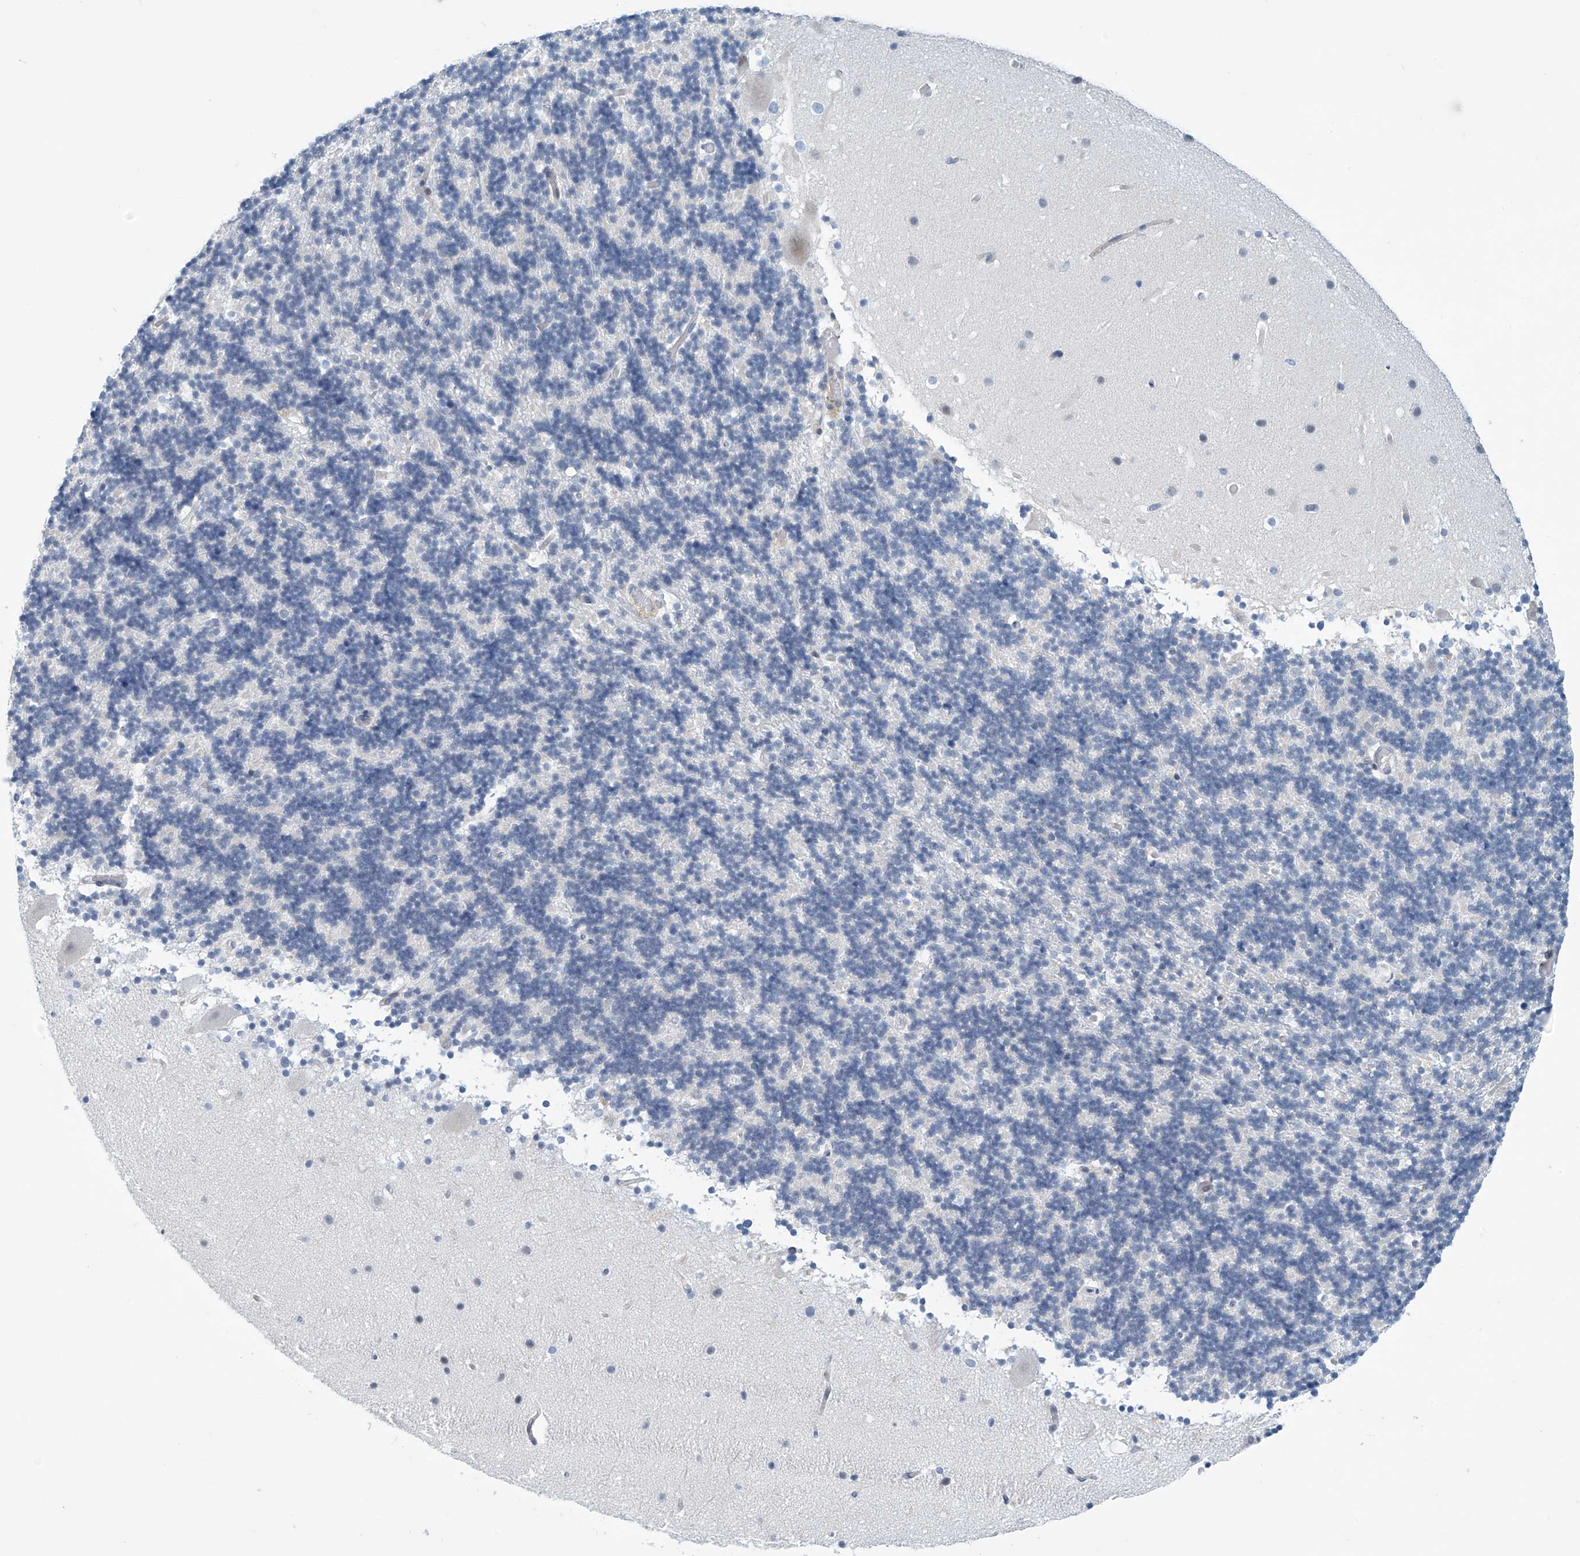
{"staining": {"intensity": "negative", "quantity": "none", "location": "none"}, "tissue": "cerebellum", "cell_type": "Cells in granular layer", "image_type": "normal", "snomed": [{"axis": "morphology", "description": "Normal tissue, NOS"}, {"axis": "topography", "description": "Cerebellum"}], "caption": "IHC photomicrograph of benign cerebellum: cerebellum stained with DAB shows no significant protein positivity in cells in granular layer. The staining is performed using DAB brown chromogen with nuclei counter-stained in using hematoxylin.", "gene": "SLC35A5", "patient": {"sex": "male", "age": 57}}